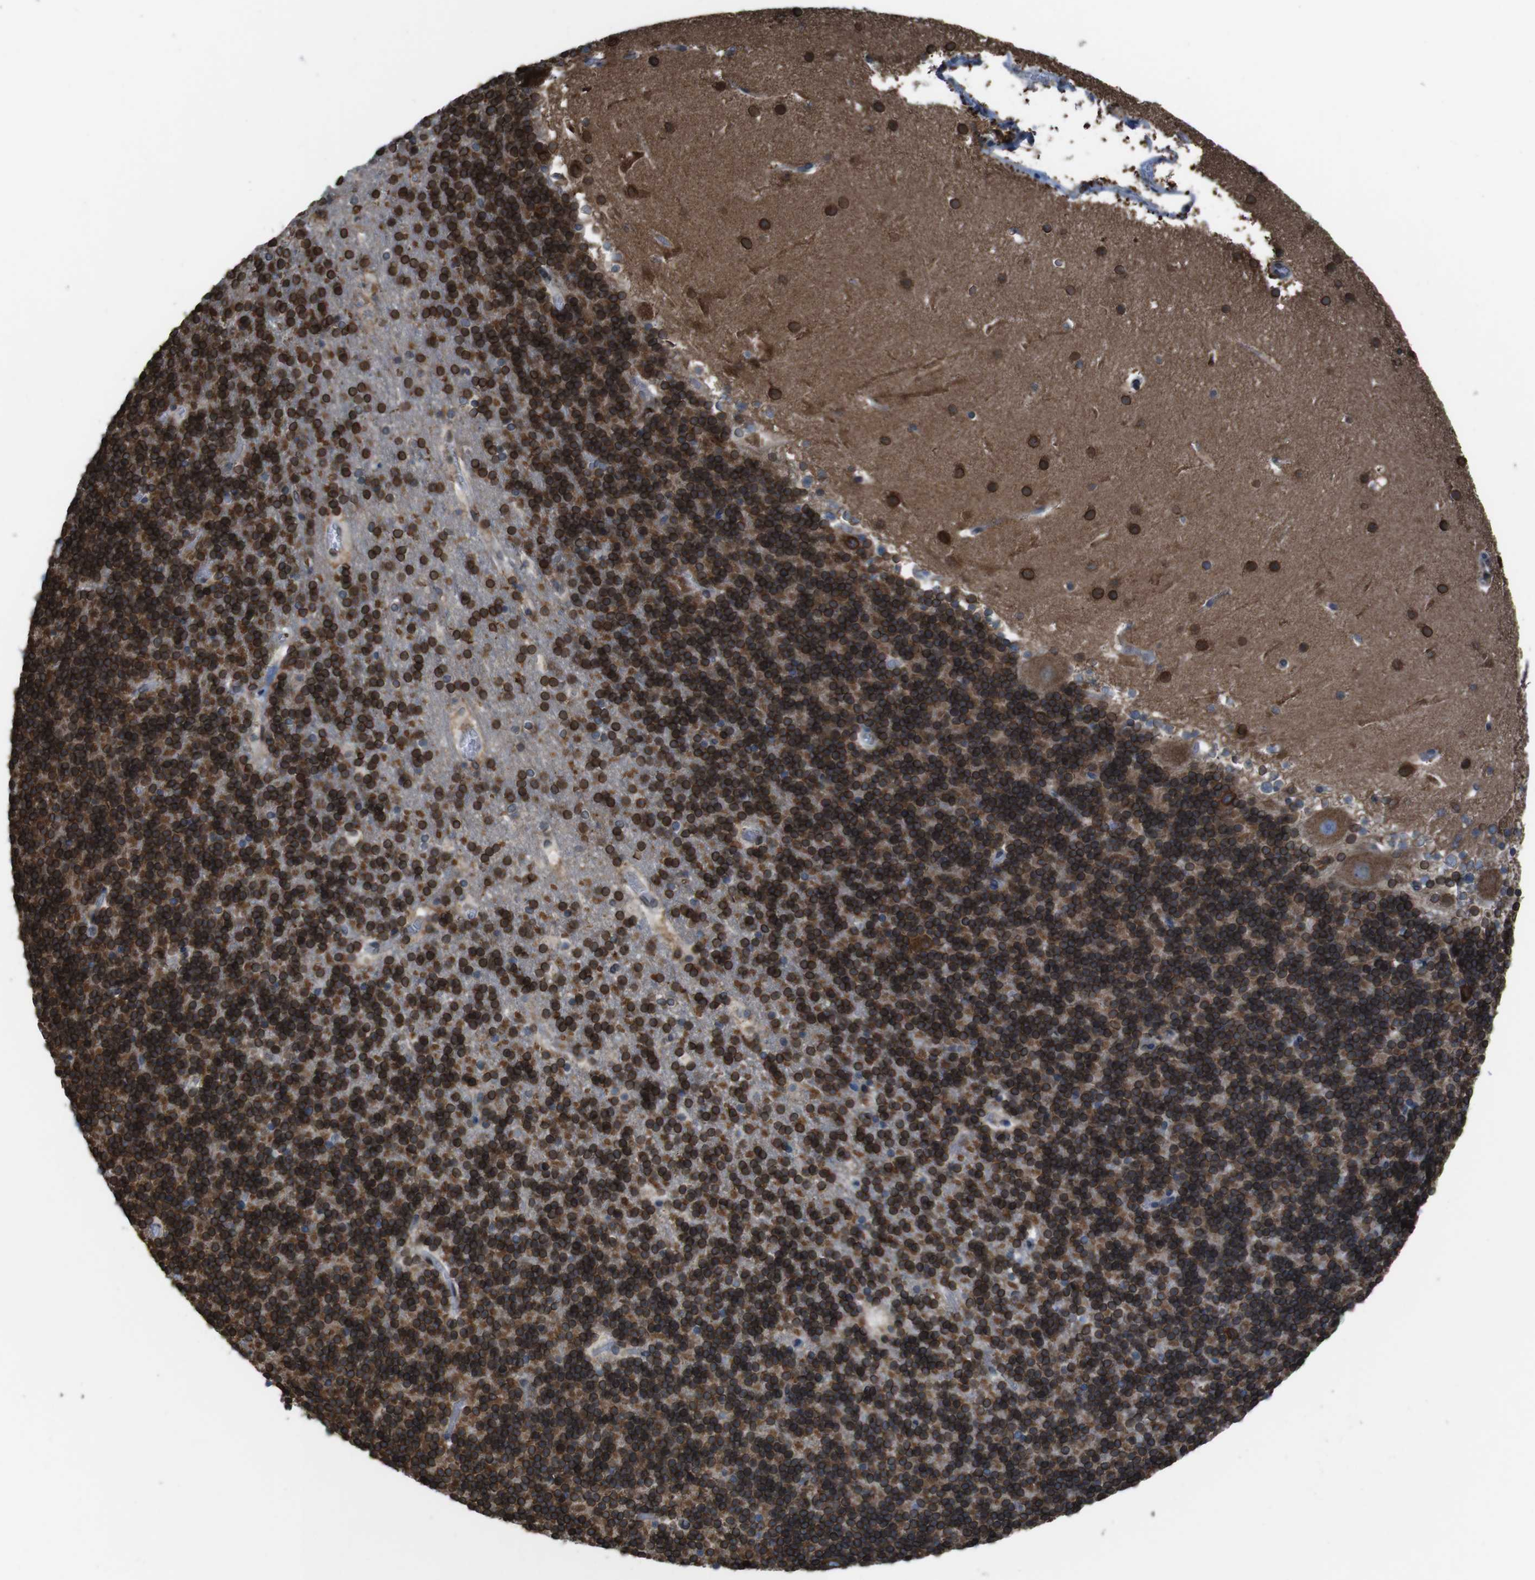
{"staining": {"intensity": "strong", "quantity": ">75%", "location": "cytoplasmic/membranous,nuclear"}, "tissue": "cerebellum", "cell_type": "Cells in granular layer", "image_type": "normal", "snomed": [{"axis": "morphology", "description": "Normal tissue, NOS"}, {"axis": "topography", "description": "Cerebellum"}], "caption": "Strong cytoplasmic/membranous,nuclear staining is appreciated in approximately >75% of cells in granular layer in benign cerebellum. The staining was performed using DAB to visualize the protein expression in brown, while the nuclei were stained in blue with hematoxylin (Magnification: 20x).", "gene": "APMAP", "patient": {"sex": "male", "age": 45}}